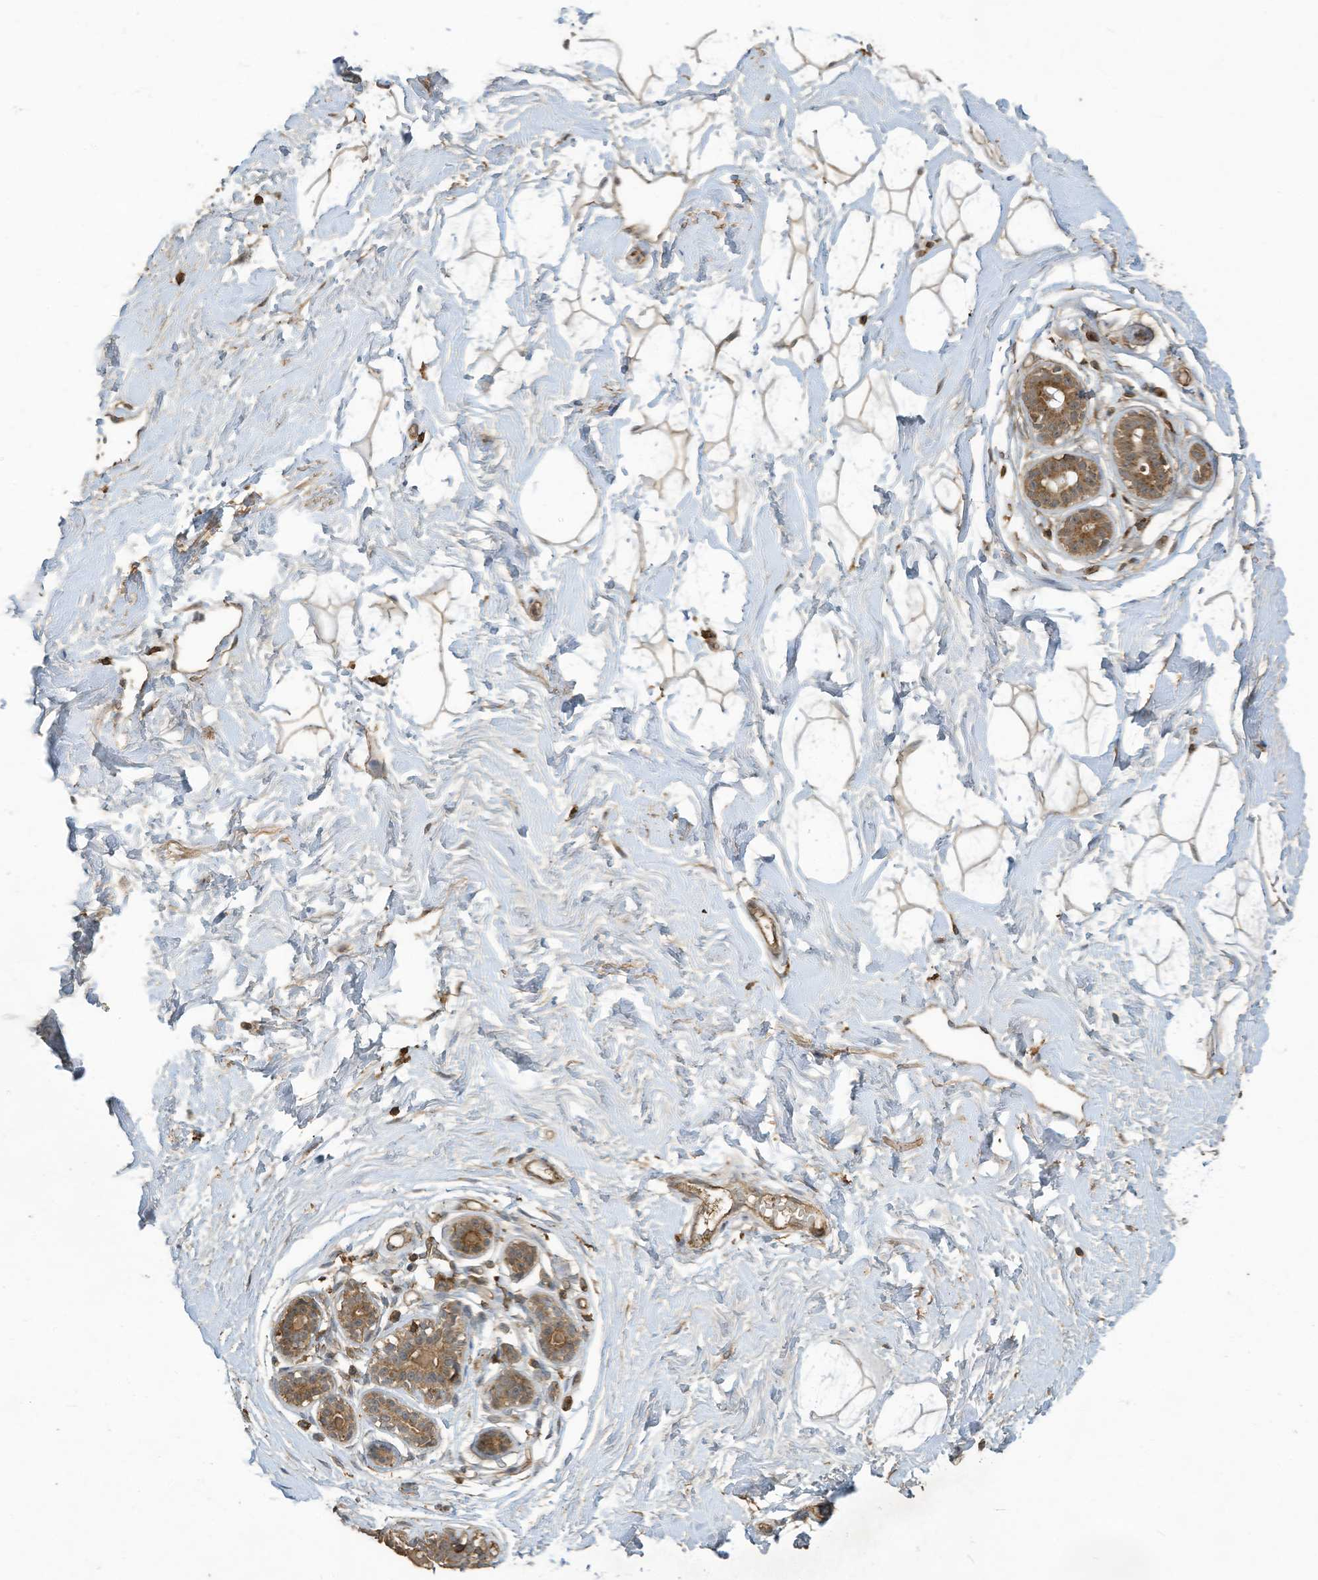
{"staining": {"intensity": "moderate", "quantity": ">75%", "location": "cytoplasmic/membranous"}, "tissue": "breast", "cell_type": "Adipocytes", "image_type": "normal", "snomed": [{"axis": "morphology", "description": "Normal tissue, NOS"}, {"axis": "morphology", "description": "Adenoma, NOS"}, {"axis": "topography", "description": "Breast"}], "caption": "Immunohistochemical staining of benign human breast shows medium levels of moderate cytoplasmic/membranous expression in about >75% of adipocytes. (brown staining indicates protein expression, while blue staining denotes nuclei).", "gene": "COX10", "patient": {"sex": "female", "age": 23}}